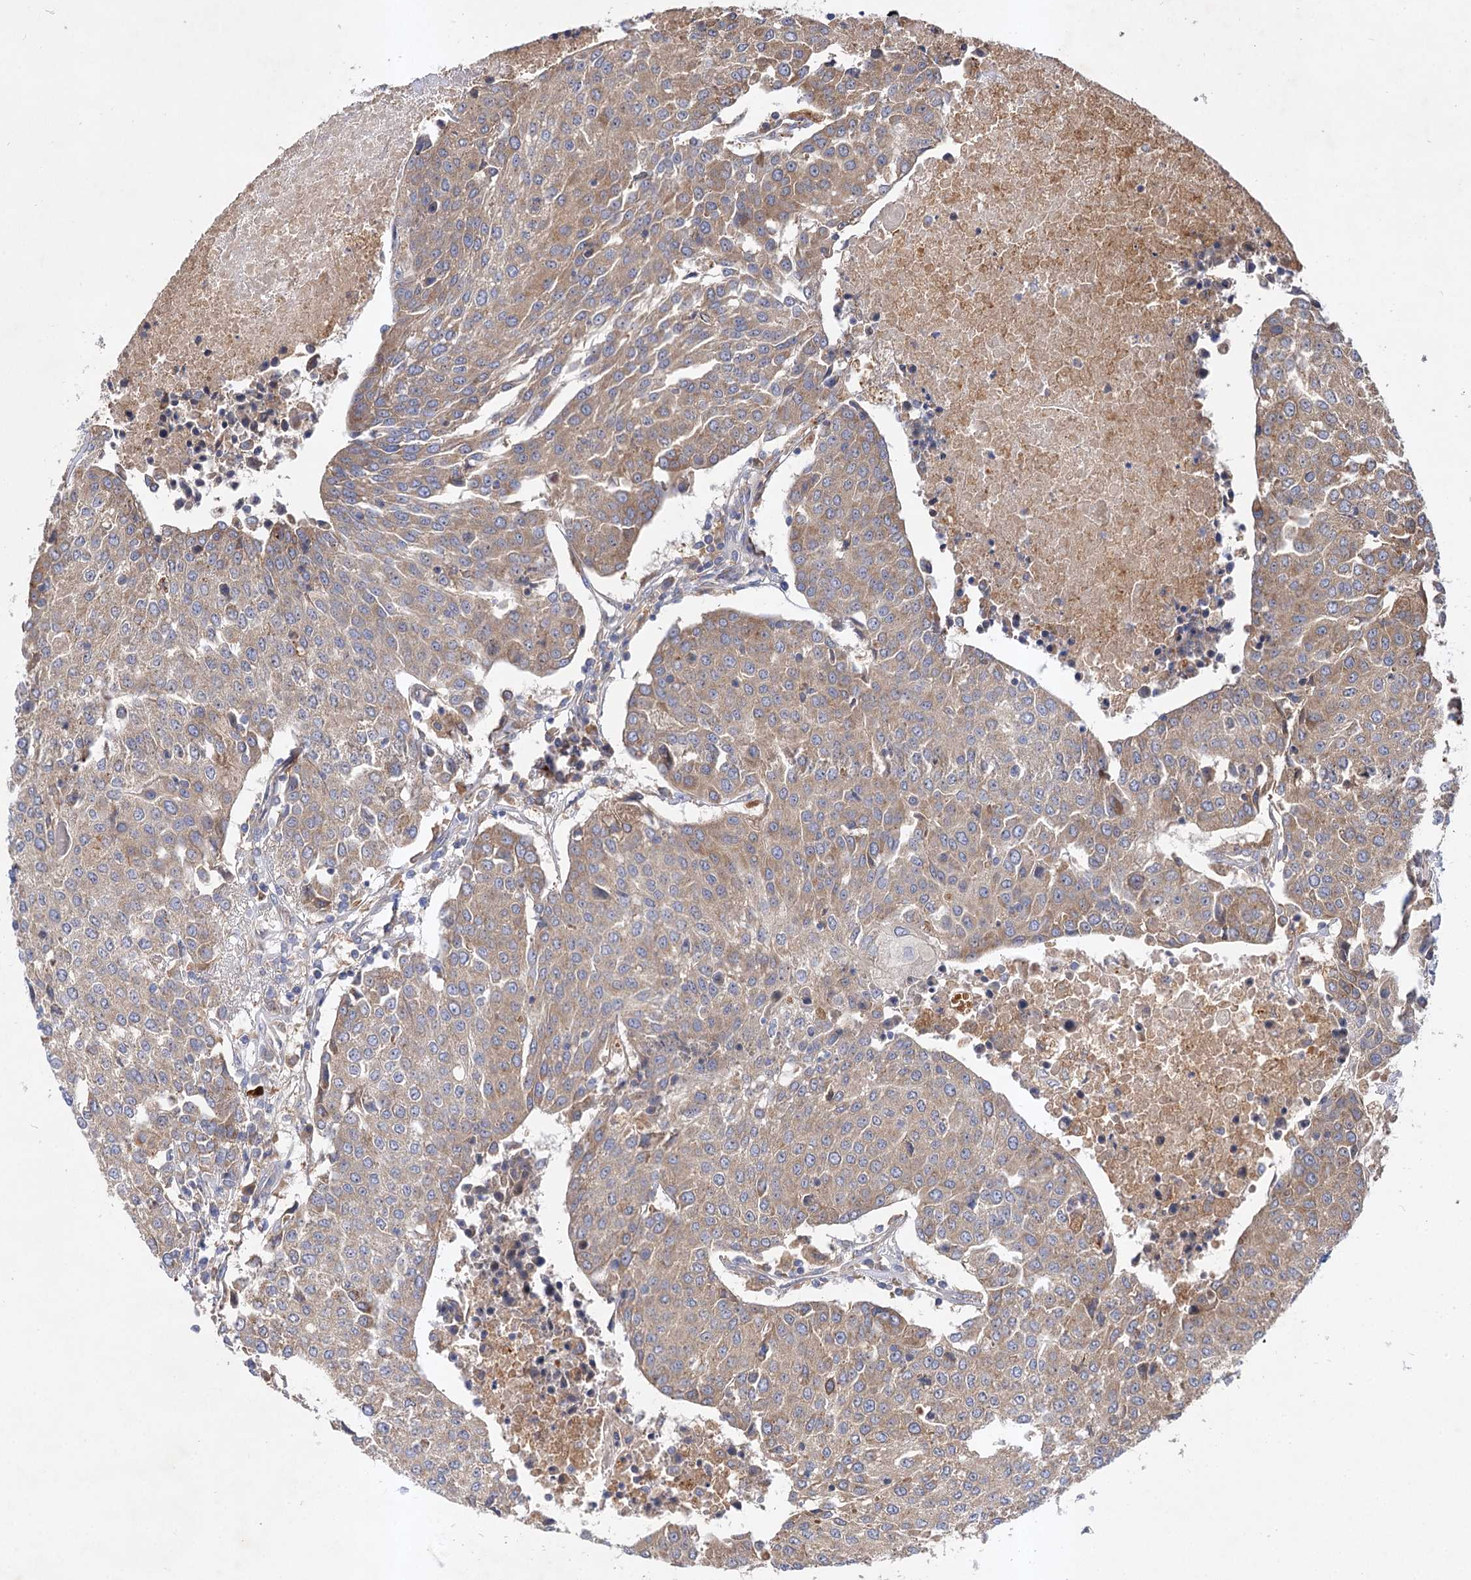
{"staining": {"intensity": "weak", "quantity": "25%-75%", "location": "cytoplasmic/membranous"}, "tissue": "urothelial cancer", "cell_type": "Tumor cells", "image_type": "cancer", "snomed": [{"axis": "morphology", "description": "Urothelial carcinoma, High grade"}, {"axis": "topography", "description": "Urinary bladder"}], "caption": "Immunohistochemistry (IHC) micrograph of human high-grade urothelial carcinoma stained for a protein (brown), which displays low levels of weak cytoplasmic/membranous positivity in approximately 25%-75% of tumor cells.", "gene": "PATL1", "patient": {"sex": "female", "age": 85}}